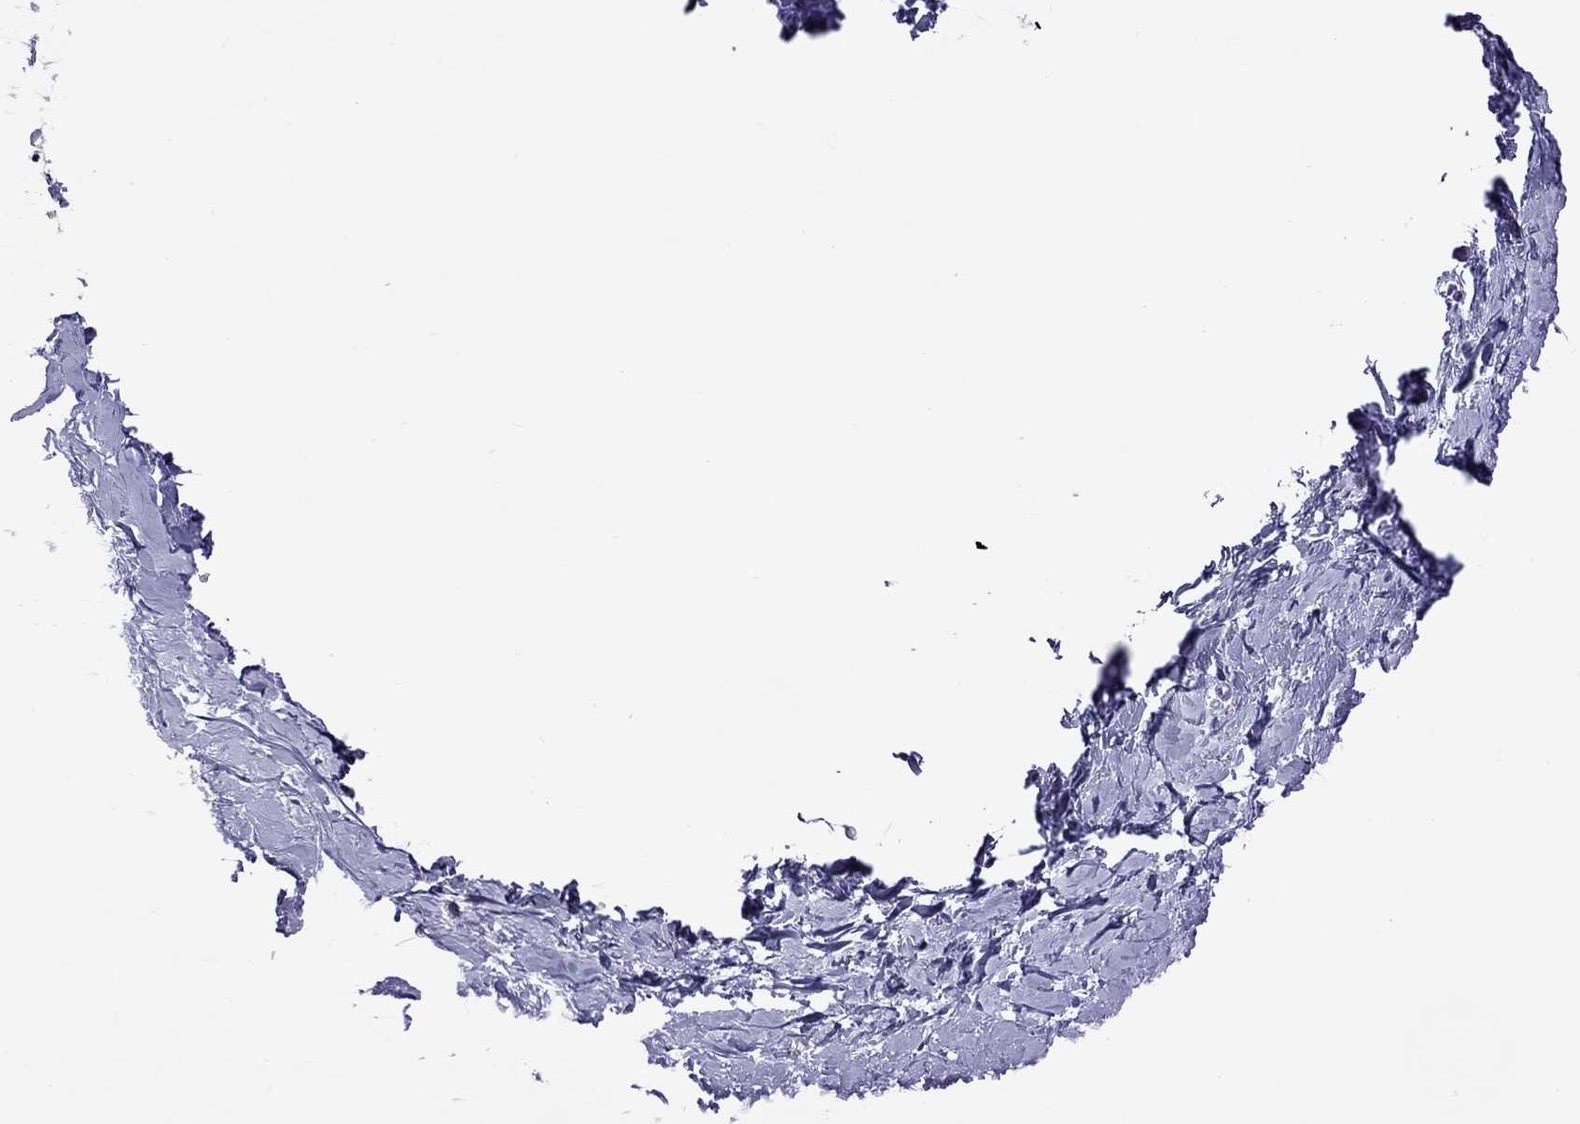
{"staining": {"intensity": "negative", "quantity": "none", "location": "none"}, "tissue": "breast", "cell_type": "Adipocytes", "image_type": "normal", "snomed": [{"axis": "morphology", "description": "Normal tissue, NOS"}, {"axis": "topography", "description": "Breast"}], "caption": "Immunohistochemistry (IHC) histopathology image of normal breast stained for a protein (brown), which shows no positivity in adipocytes. Nuclei are stained in blue.", "gene": "SLAMF1", "patient": {"sex": "female", "age": 37}}